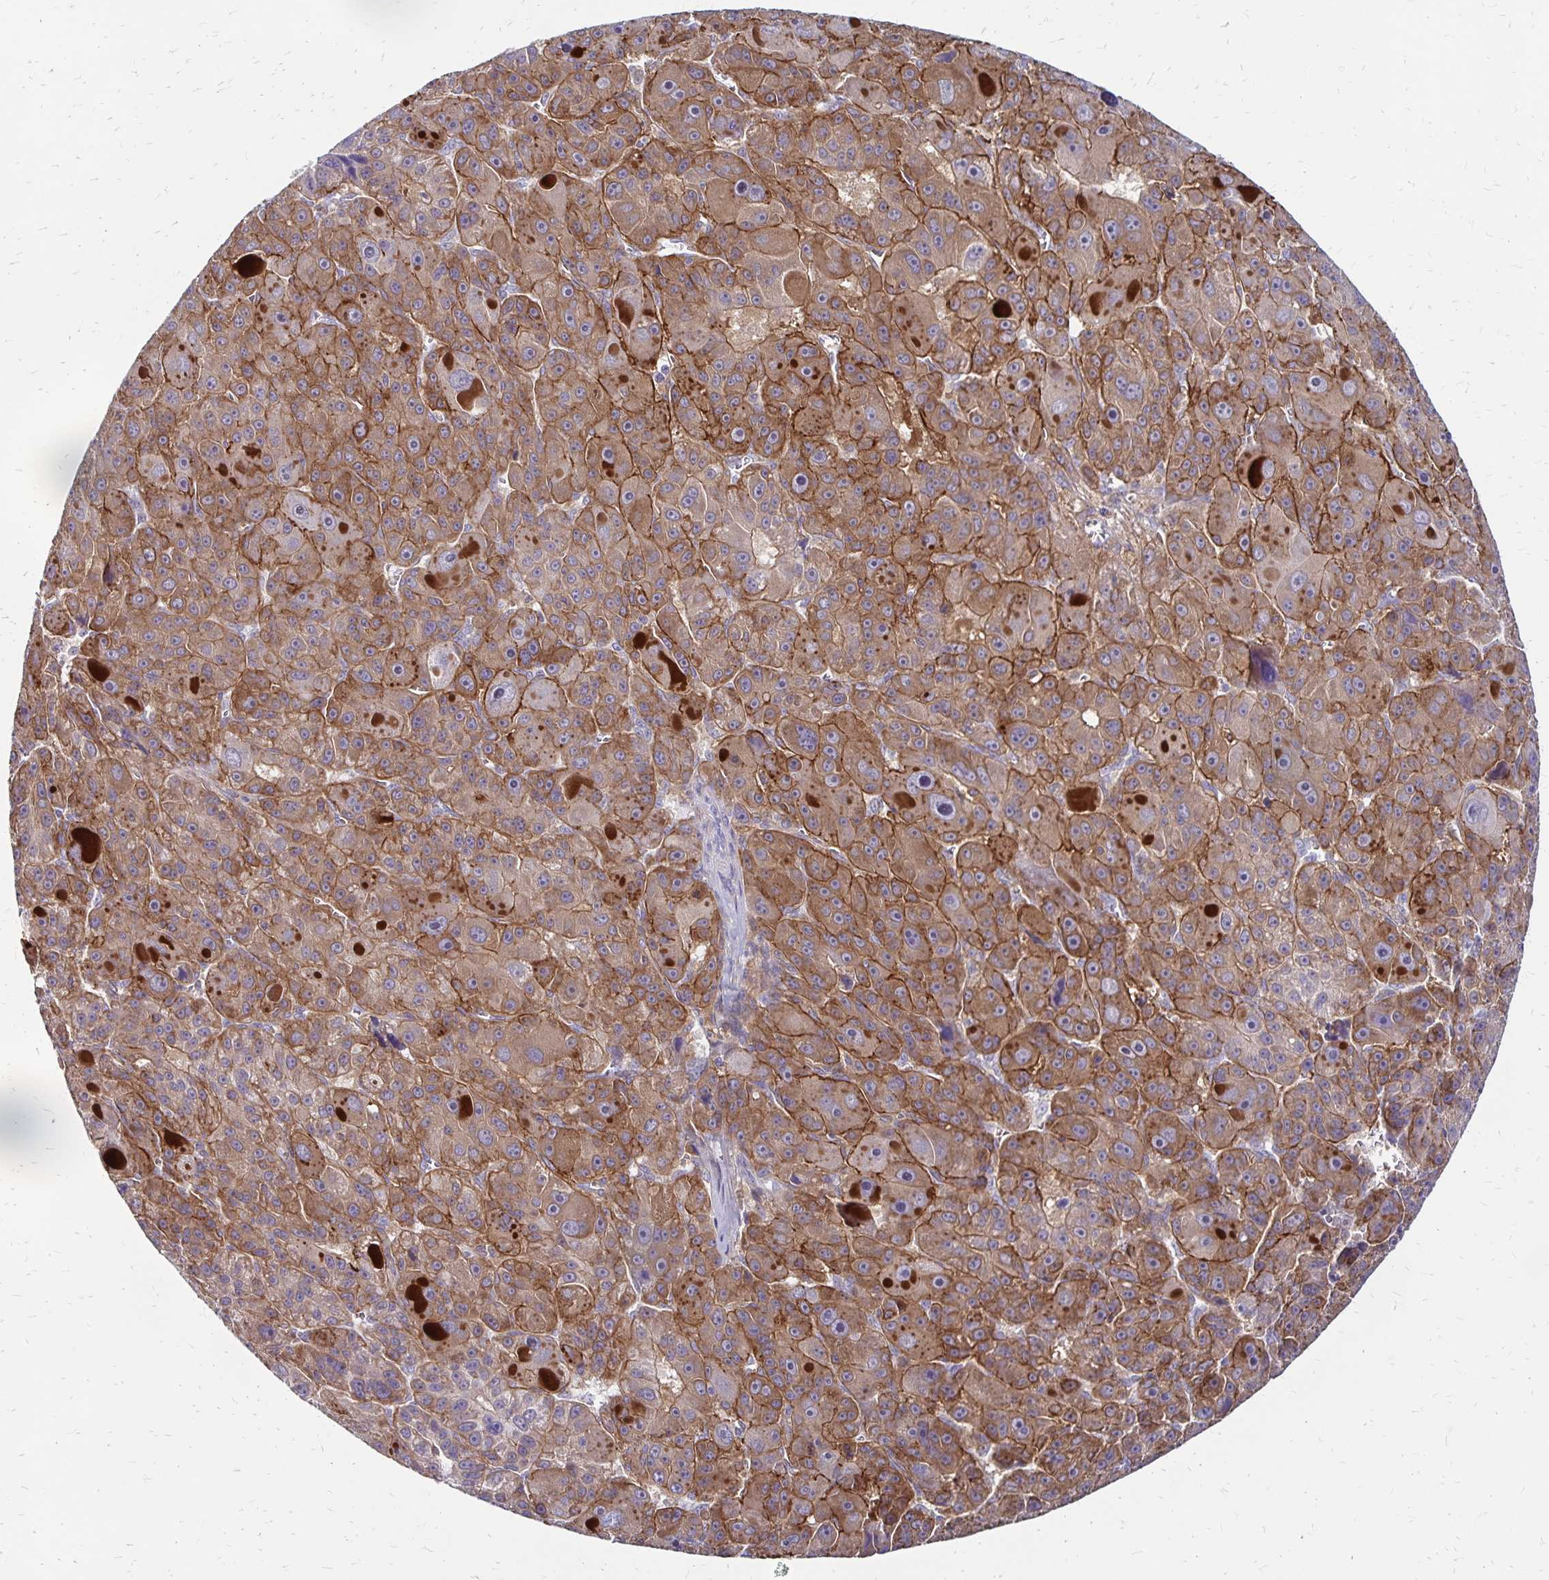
{"staining": {"intensity": "moderate", "quantity": ">75%", "location": "cytoplasmic/membranous"}, "tissue": "liver cancer", "cell_type": "Tumor cells", "image_type": "cancer", "snomed": [{"axis": "morphology", "description": "Carcinoma, Hepatocellular, NOS"}, {"axis": "topography", "description": "Liver"}], "caption": "Protein analysis of liver hepatocellular carcinoma tissue exhibits moderate cytoplasmic/membranous staining in about >75% of tumor cells. (Stains: DAB (3,3'-diaminobenzidine) in brown, nuclei in blue, Microscopy: brightfield microscopy at high magnification).", "gene": "TNS3", "patient": {"sex": "male", "age": 76}}